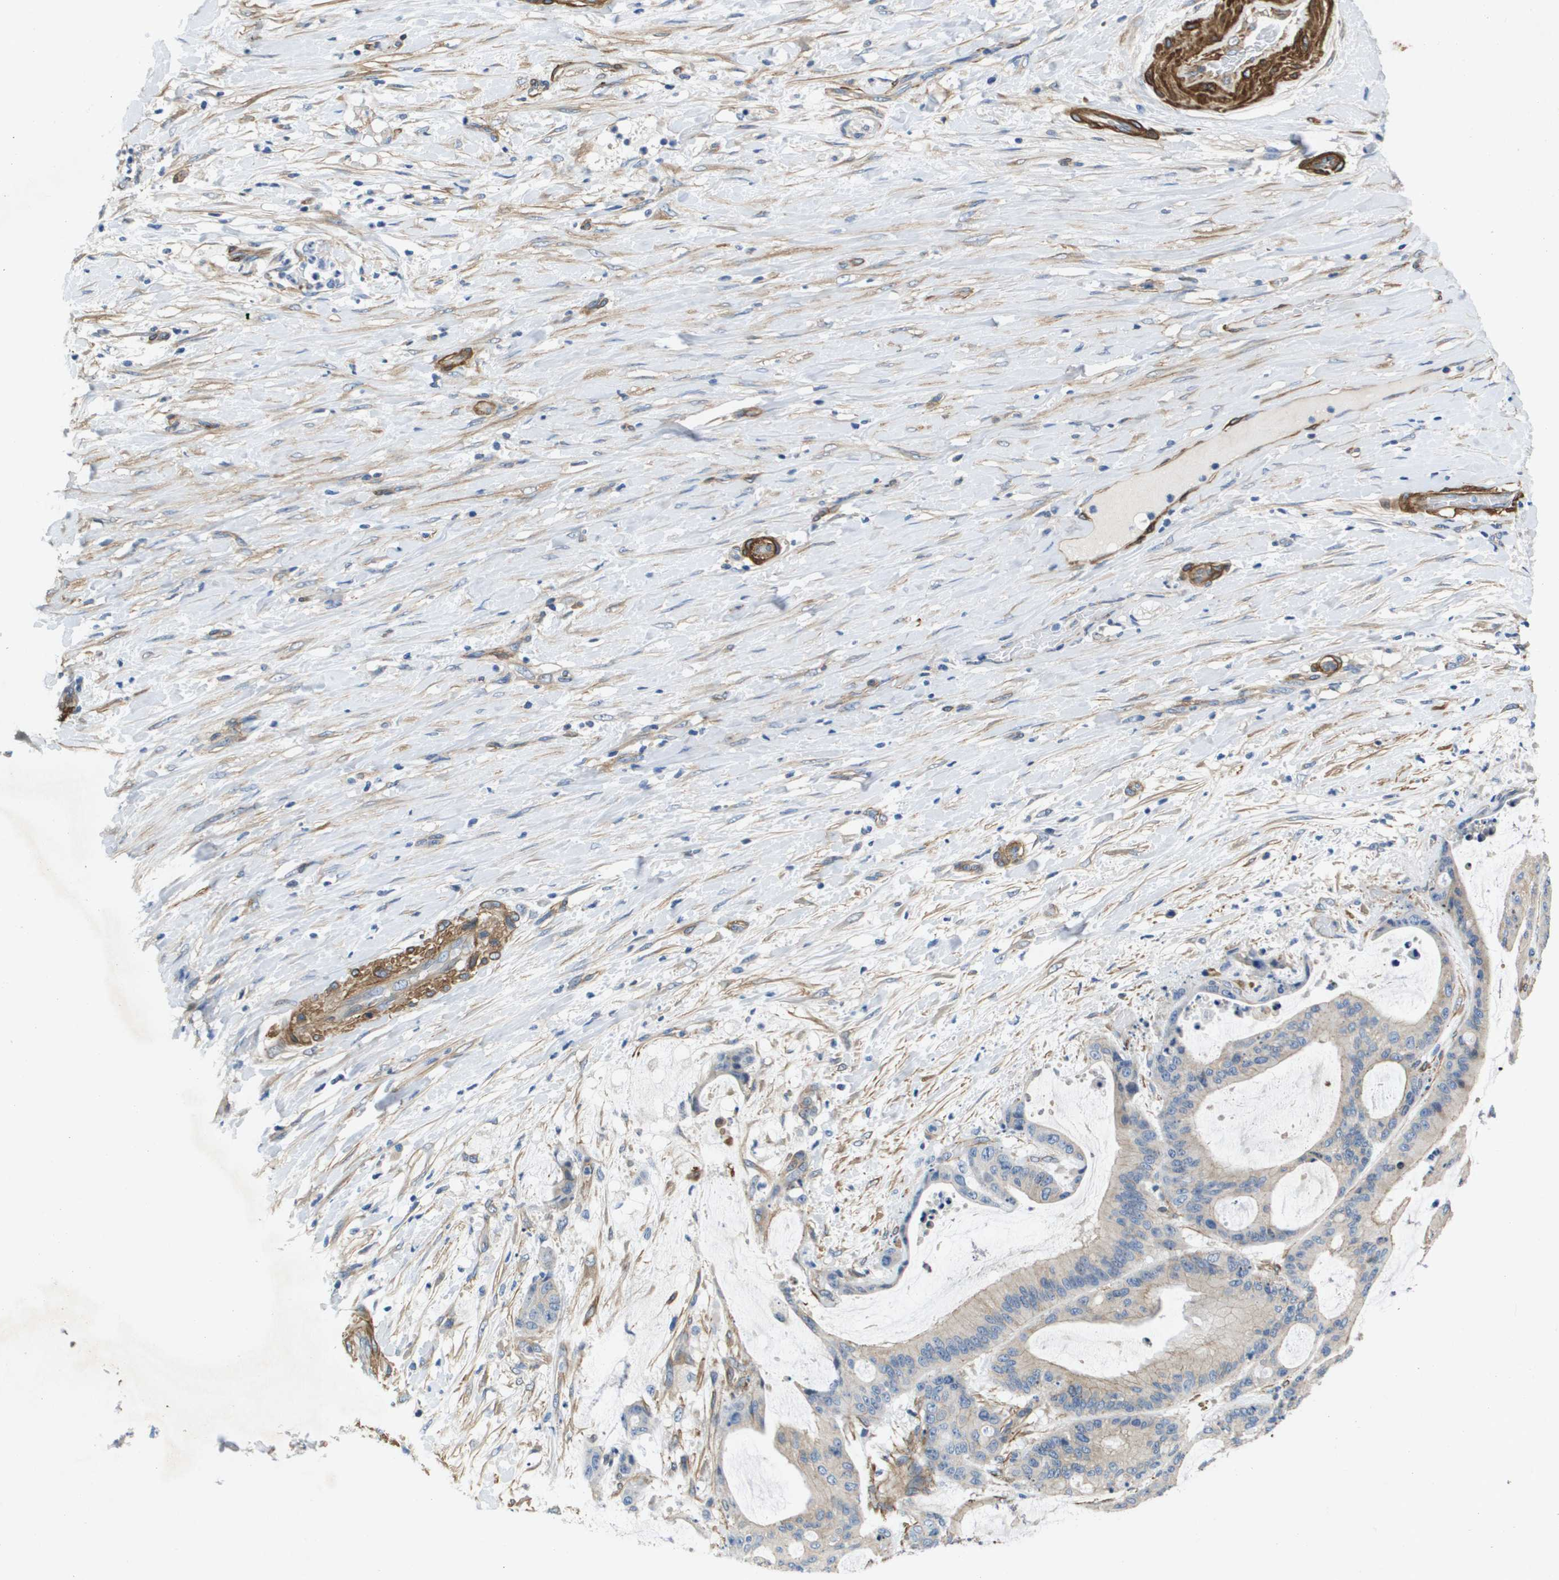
{"staining": {"intensity": "weak", "quantity": ">75%", "location": "cytoplasmic/membranous"}, "tissue": "liver cancer", "cell_type": "Tumor cells", "image_type": "cancer", "snomed": [{"axis": "morphology", "description": "Cholangiocarcinoma"}, {"axis": "topography", "description": "Liver"}], "caption": "A low amount of weak cytoplasmic/membranous expression is seen in about >75% of tumor cells in liver cholangiocarcinoma tissue. (DAB = brown stain, brightfield microscopy at high magnification).", "gene": "LPP", "patient": {"sex": "female", "age": 73}}